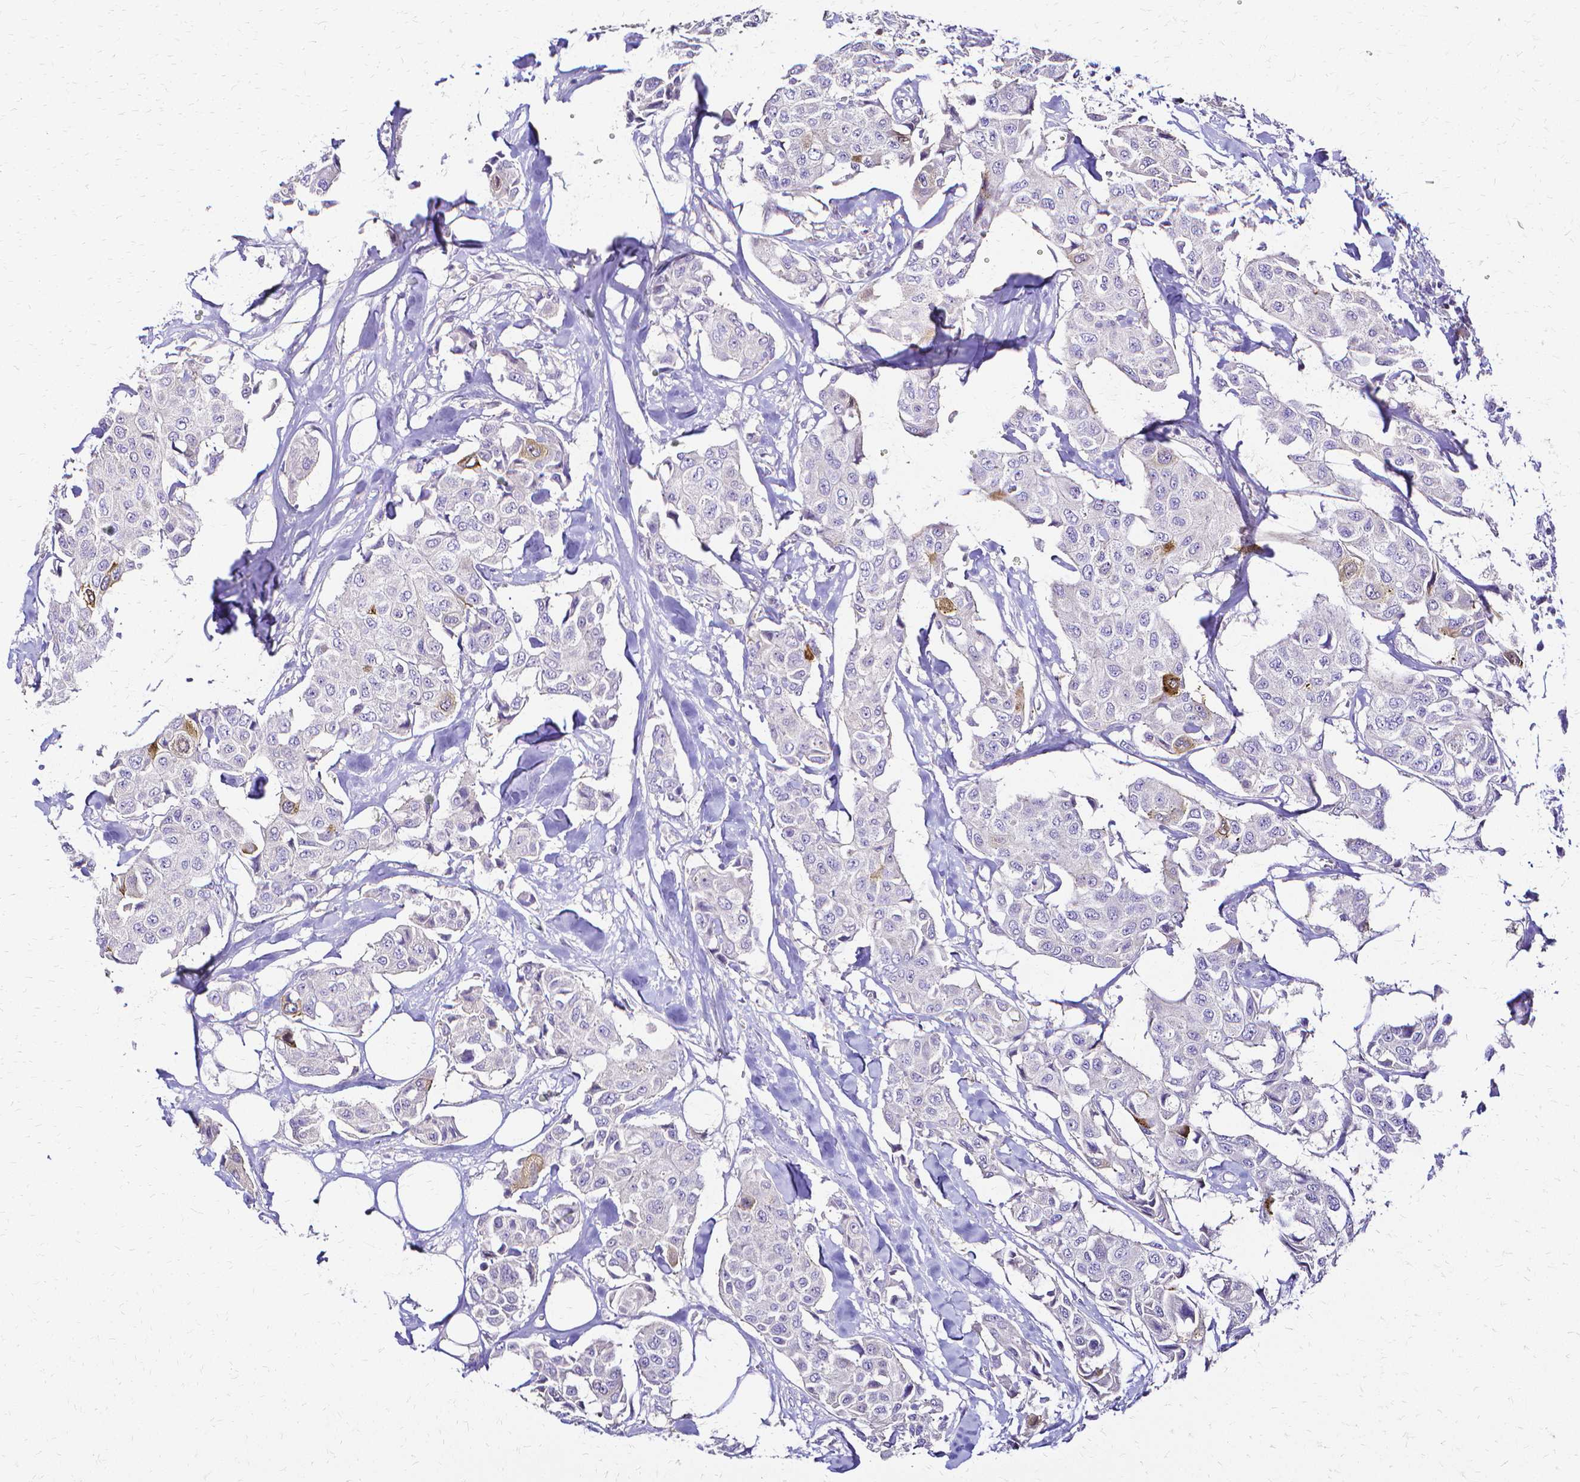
{"staining": {"intensity": "strong", "quantity": "<25%", "location": "cytoplasmic/membranous"}, "tissue": "breast cancer", "cell_type": "Tumor cells", "image_type": "cancer", "snomed": [{"axis": "morphology", "description": "Duct carcinoma"}, {"axis": "topography", "description": "Breast"}, {"axis": "topography", "description": "Lymph node"}], "caption": "Strong cytoplasmic/membranous staining for a protein is identified in approximately <25% of tumor cells of breast infiltrating ductal carcinoma using immunohistochemistry (IHC).", "gene": "CCNB1", "patient": {"sex": "female", "age": 80}}